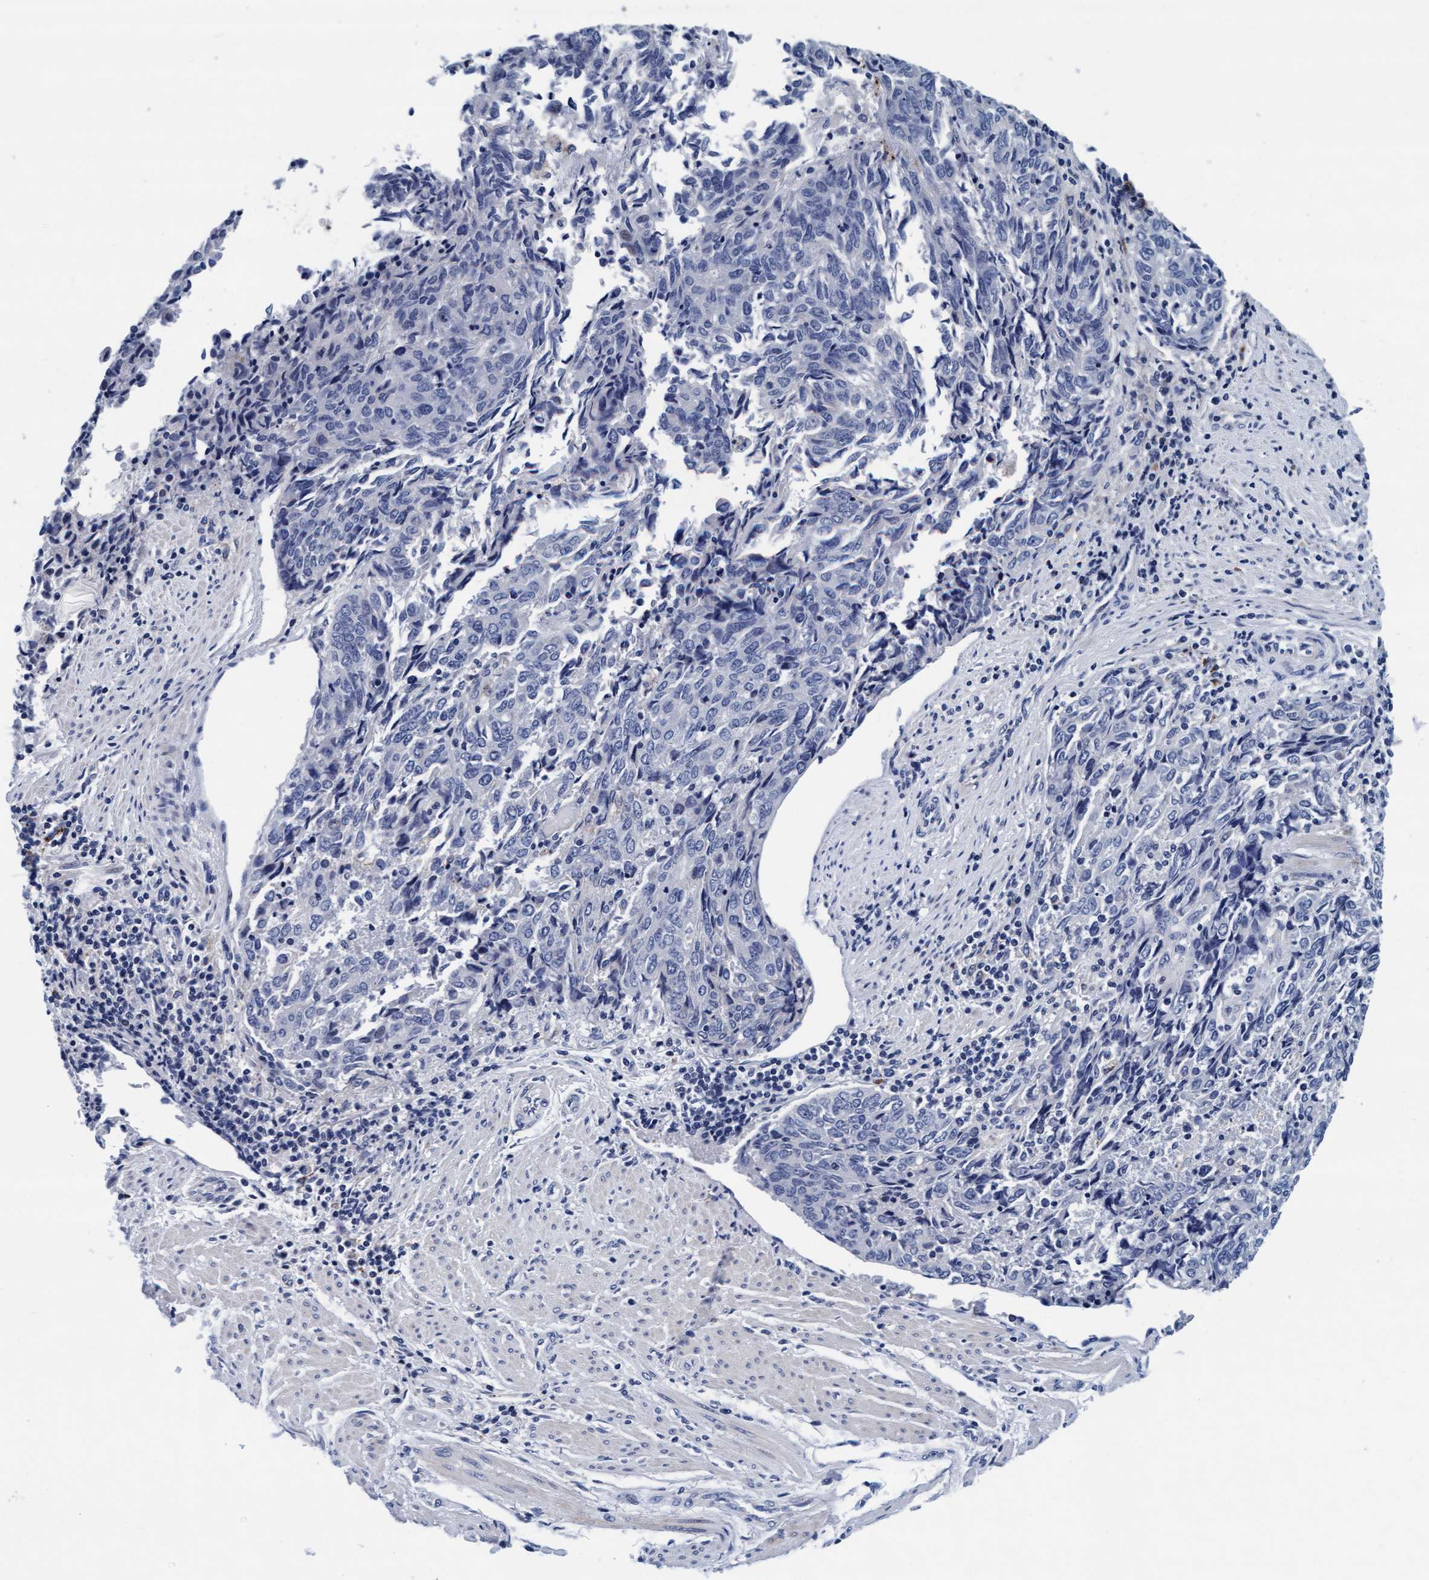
{"staining": {"intensity": "negative", "quantity": "none", "location": "none"}, "tissue": "endometrial cancer", "cell_type": "Tumor cells", "image_type": "cancer", "snomed": [{"axis": "morphology", "description": "Adenocarcinoma, NOS"}, {"axis": "topography", "description": "Endometrium"}], "caption": "Photomicrograph shows no protein positivity in tumor cells of endometrial cancer tissue.", "gene": "ARSG", "patient": {"sex": "female", "age": 80}}